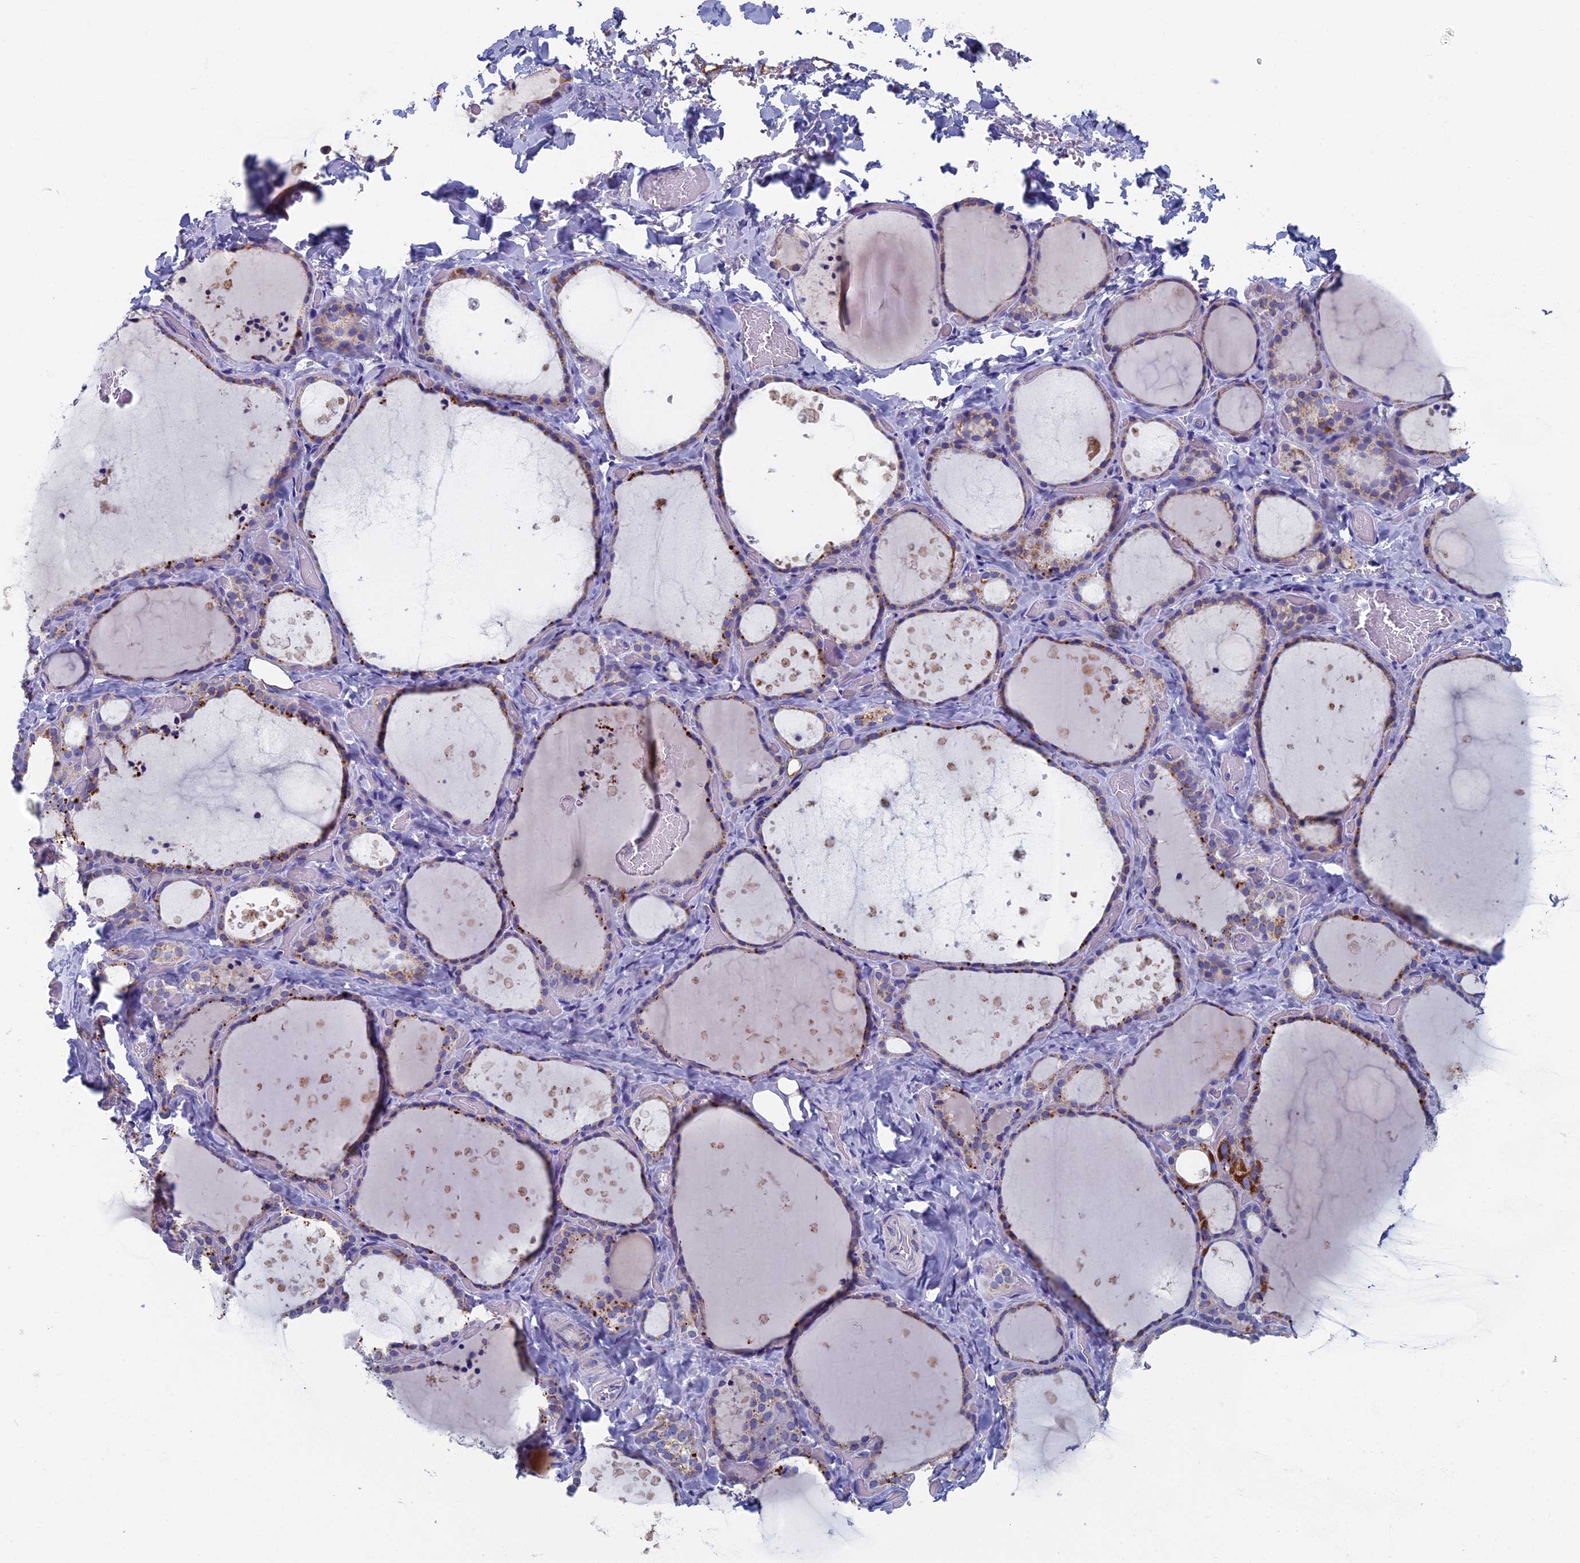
{"staining": {"intensity": "moderate", "quantity": "<25%", "location": "cytoplasmic/membranous"}, "tissue": "thyroid gland", "cell_type": "Glandular cells", "image_type": "normal", "snomed": [{"axis": "morphology", "description": "Normal tissue, NOS"}, {"axis": "topography", "description": "Thyroid gland"}], "caption": "DAB immunohistochemical staining of normal human thyroid gland reveals moderate cytoplasmic/membranous protein positivity in about <25% of glandular cells.", "gene": "OAT", "patient": {"sex": "female", "age": 44}}